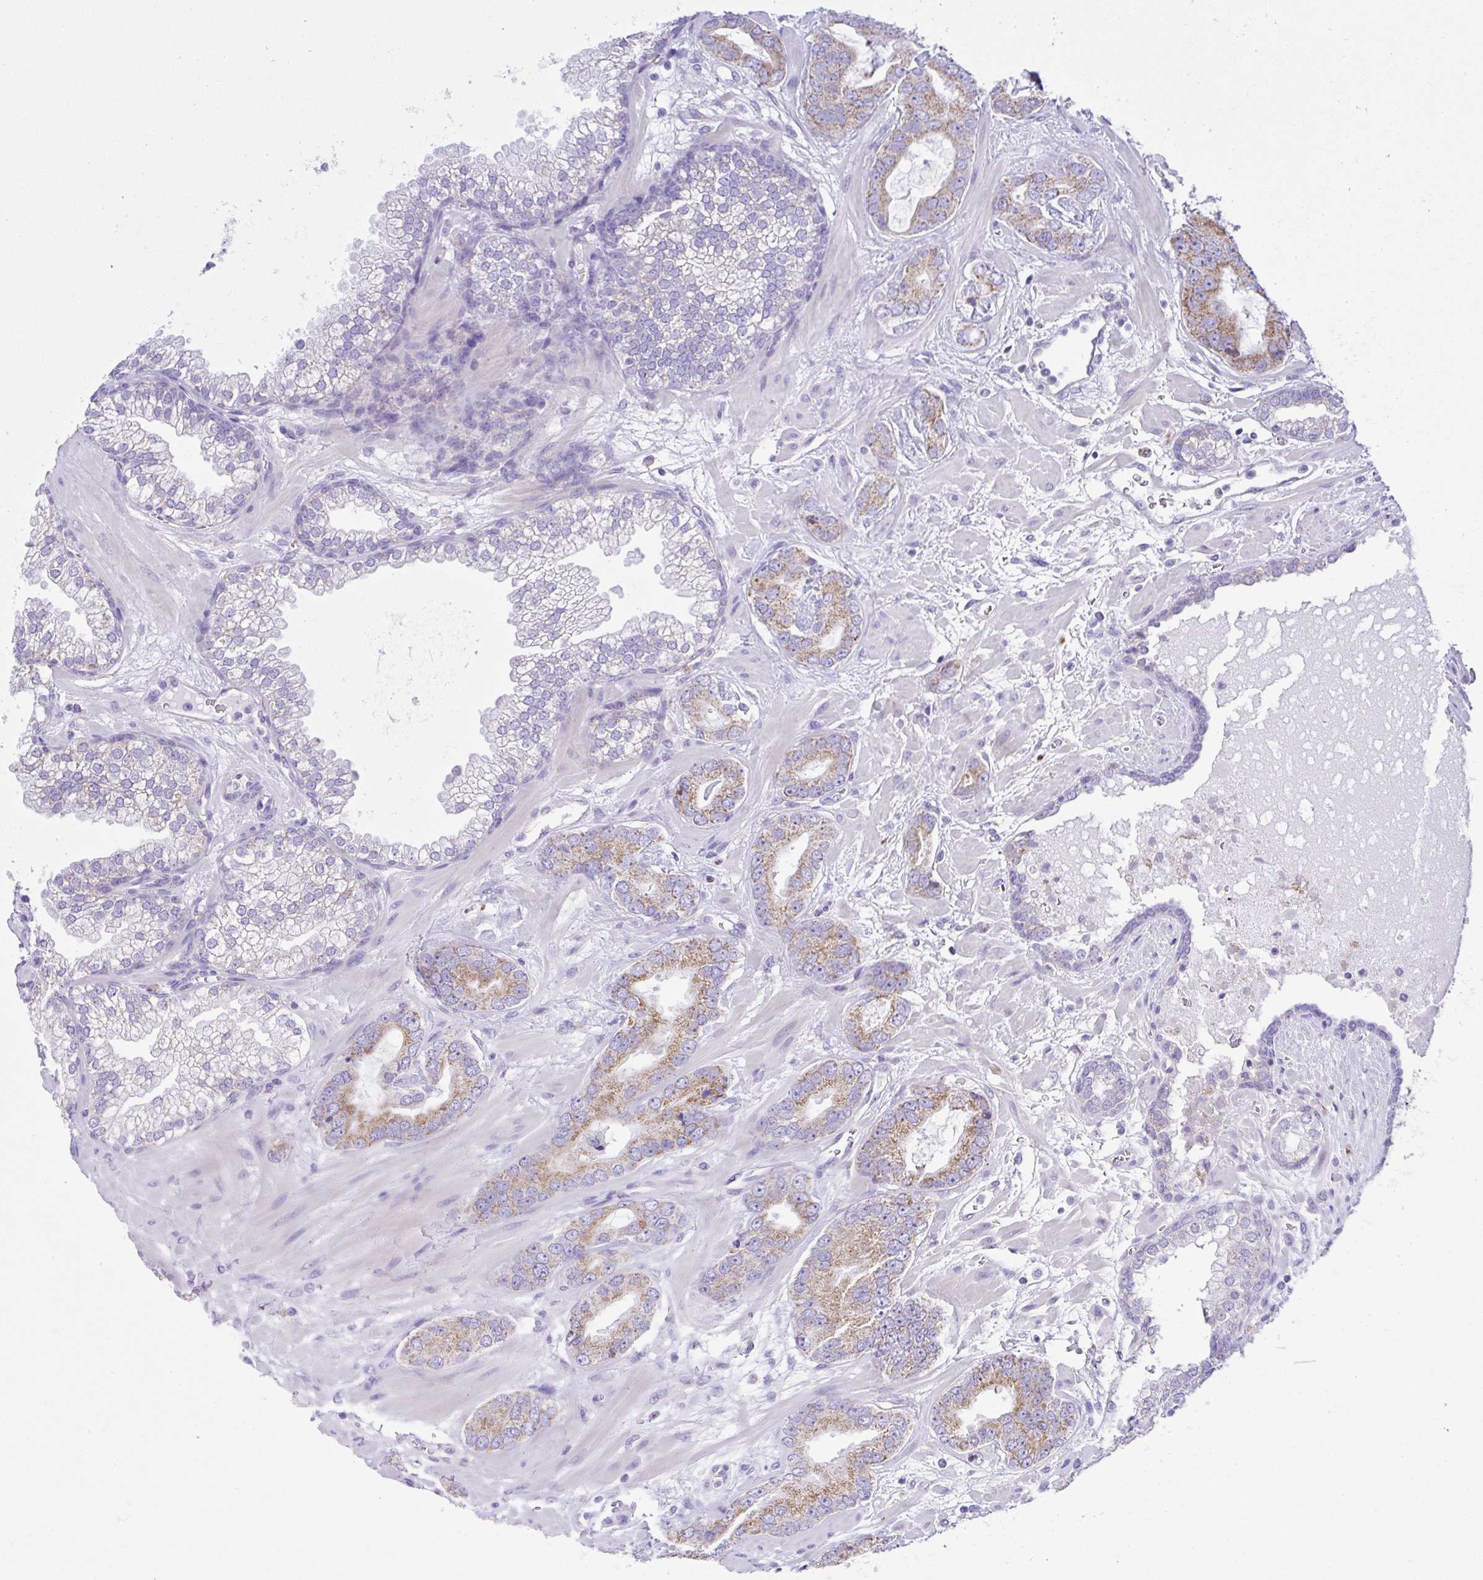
{"staining": {"intensity": "moderate", "quantity": ">75%", "location": "cytoplasmic/membranous"}, "tissue": "prostate cancer", "cell_type": "Tumor cells", "image_type": "cancer", "snomed": [{"axis": "morphology", "description": "Adenocarcinoma, Low grade"}, {"axis": "topography", "description": "Prostate"}], "caption": "A brown stain highlights moderate cytoplasmic/membranous positivity of a protein in human low-grade adenocarcinoma (prostate) tumor cells. The protein is shown in brown color, while the nuclei are stained blue.", "gene": "SLC13A1", "patient": {"sex": "male", "age": 62}}